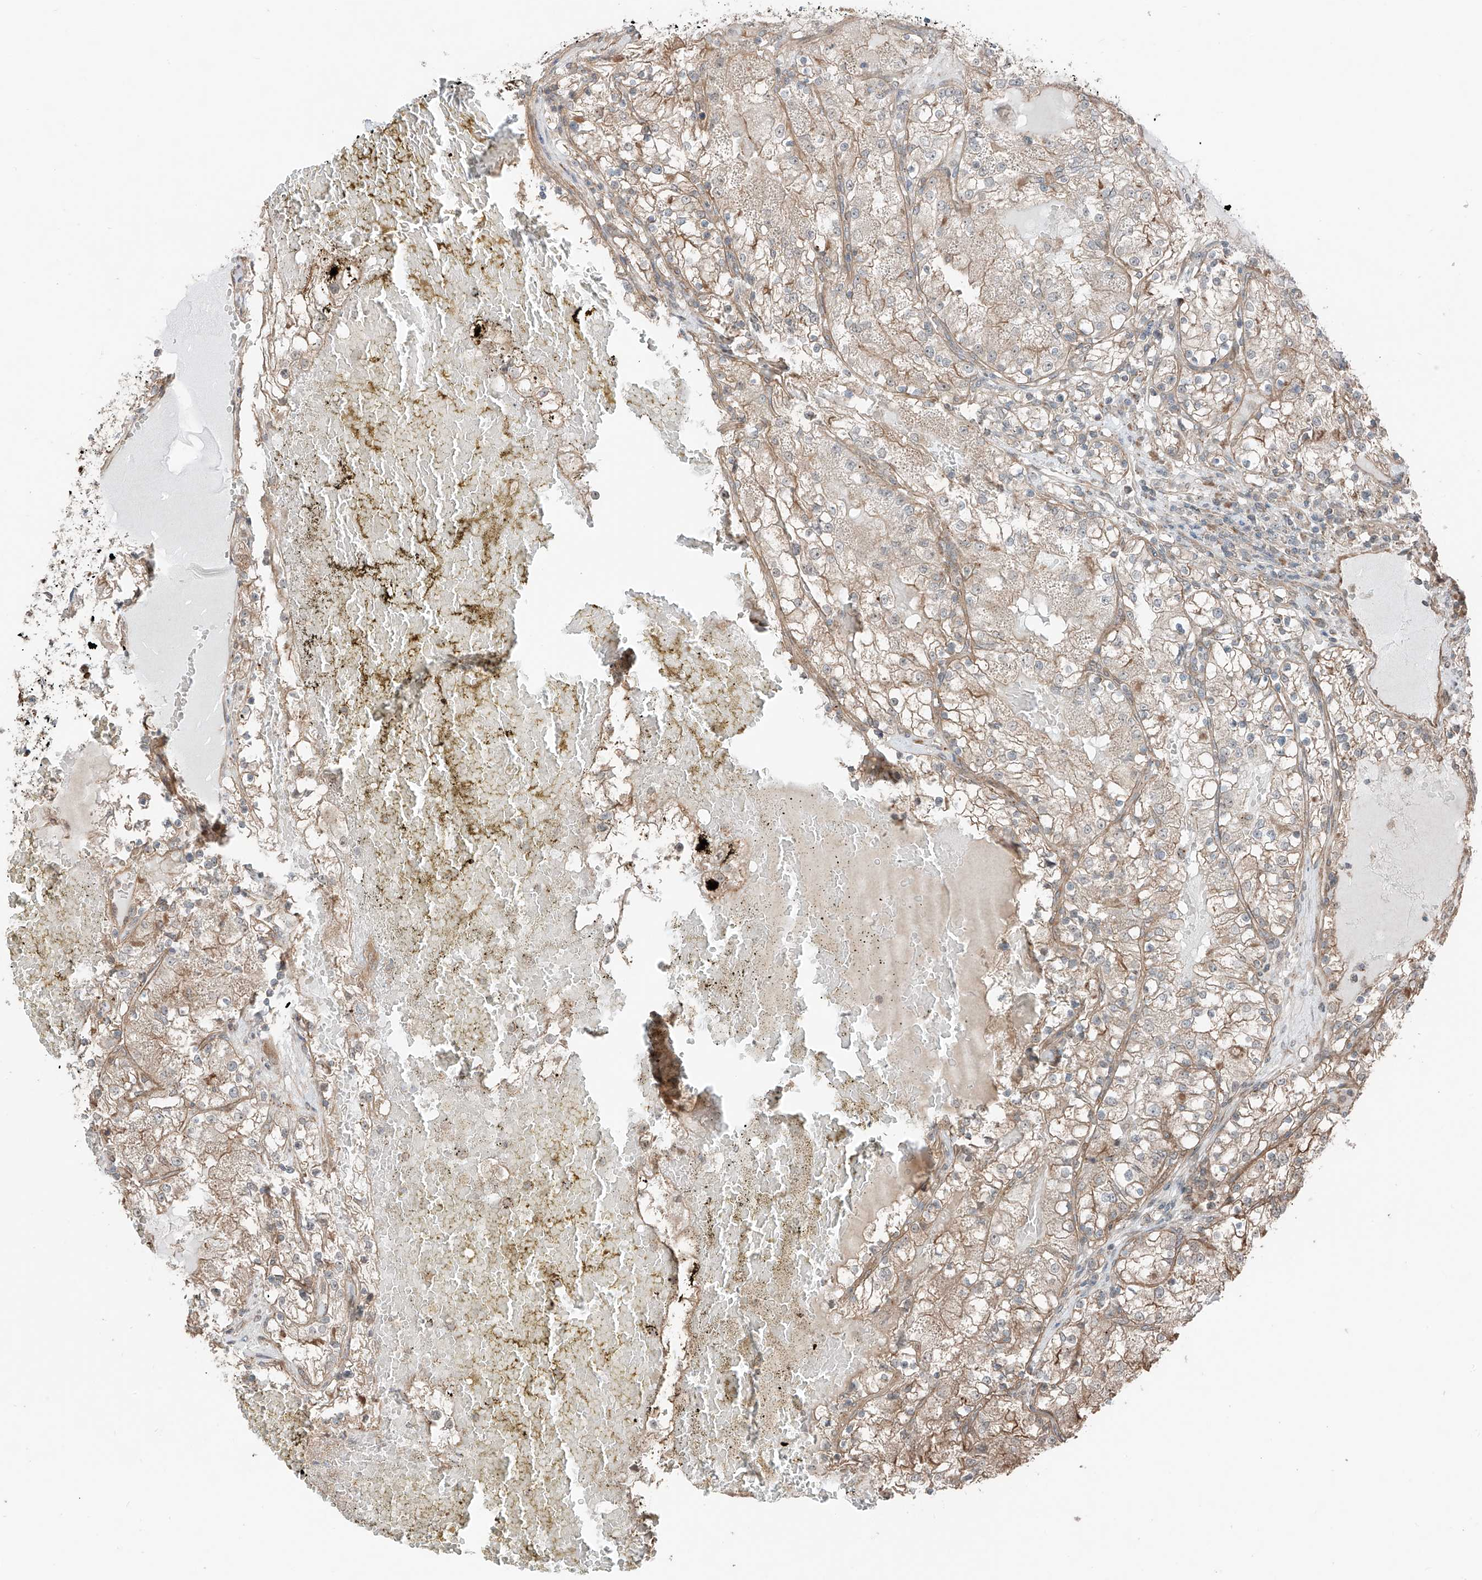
{"staining": {"intensity": "weak", "quantity": "25%-75%", "location": "cytoplasmic/membranous"}, "tissue": "renal cancer", "cell_type": "Tumor cells", "image_type": "cancer", "snomed": [{"axis": "morphology", "description": "Normal tissue, NOS"}, {"axis": "morphology", "description": "Adenocarcinoma, NOS"}, {"axis": "topography", "description": "Kidney"}], "caption": "Renal adenocarcinoma tissue displays weak cytoplasmic/membranous expression in approximately 25%-75% of tumor cells, visualized by immunohistochemistry.", "gene": "CEP162", "patient": {"sex": "male", "age": 68}}